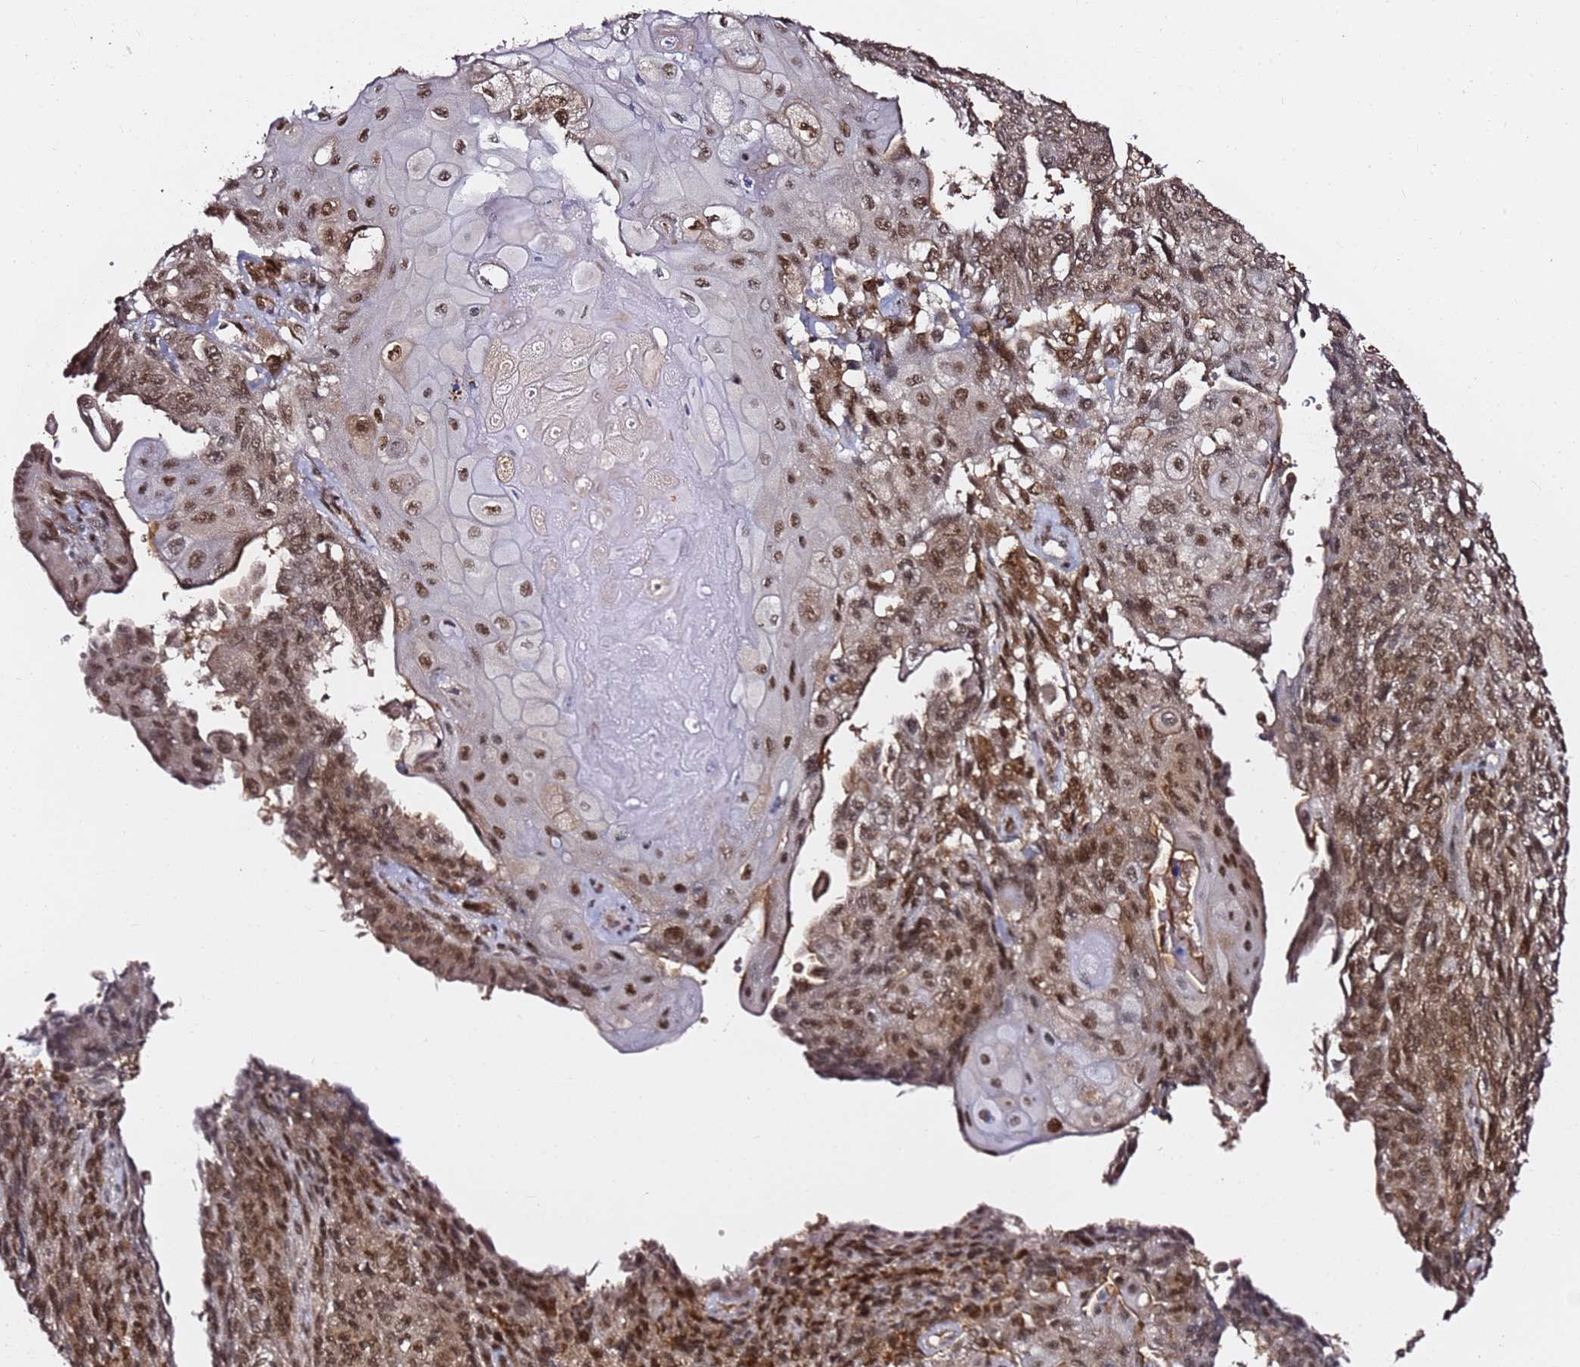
{"staining": {"intensity": "moderate", "quantity": ">75%", "location": "nuclear"}, "tissue": "endometrial cancer", "cell_type": "Tumor cells", "image_type": "cancer", "snomed": [{"axis": "morphology", "description": "Adenocarcinoma, NOS"}, {"axis": "topography", "description": "Endometrium"}], "caption": "Adenocarcinoma (endometrial) stained for a protein (brown) displays moderate nuclear positive expression in approximately >75% of tumor cells.", "gene": "RGS18", "patient": {"sex": "female", "age": 32}}